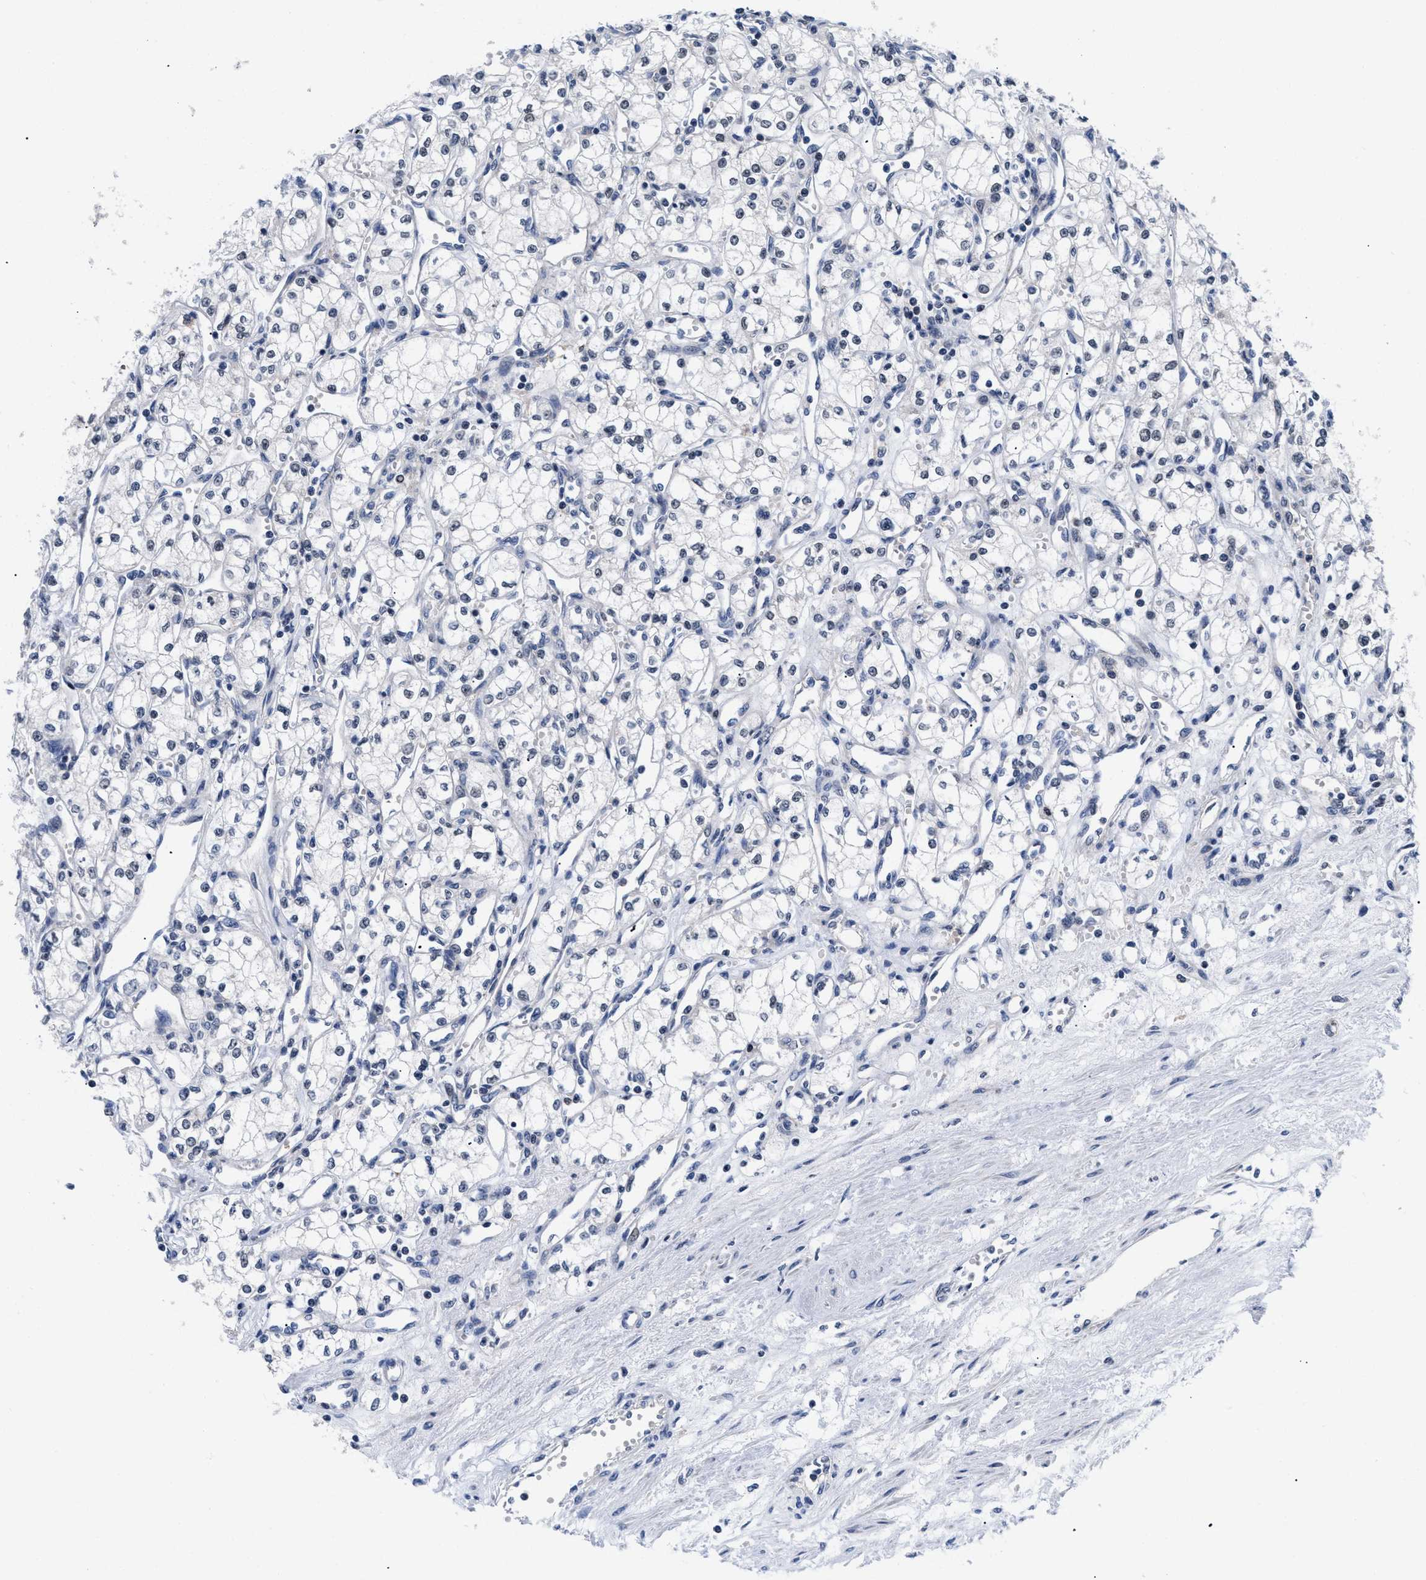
{"staining": {"intensity": "negative", "quantity": "none", "location": "none"}, "tissue": "renal cancer", "cell_type": "Tumor cells", "image_type": "cancer", "snomed": [{"axis": "morphology", "description": "Adenocarcinoma, NOS"}, {"axis": "topography", "description": "Kidney"}], "caption": "A high-resolution image shows immunohistochemistry (IHC) staining of renal cancer, which reveals no significant positivity in tumor cells.", "gene": "PITHD1", "patient": {"sex": "male", "age": 59}}